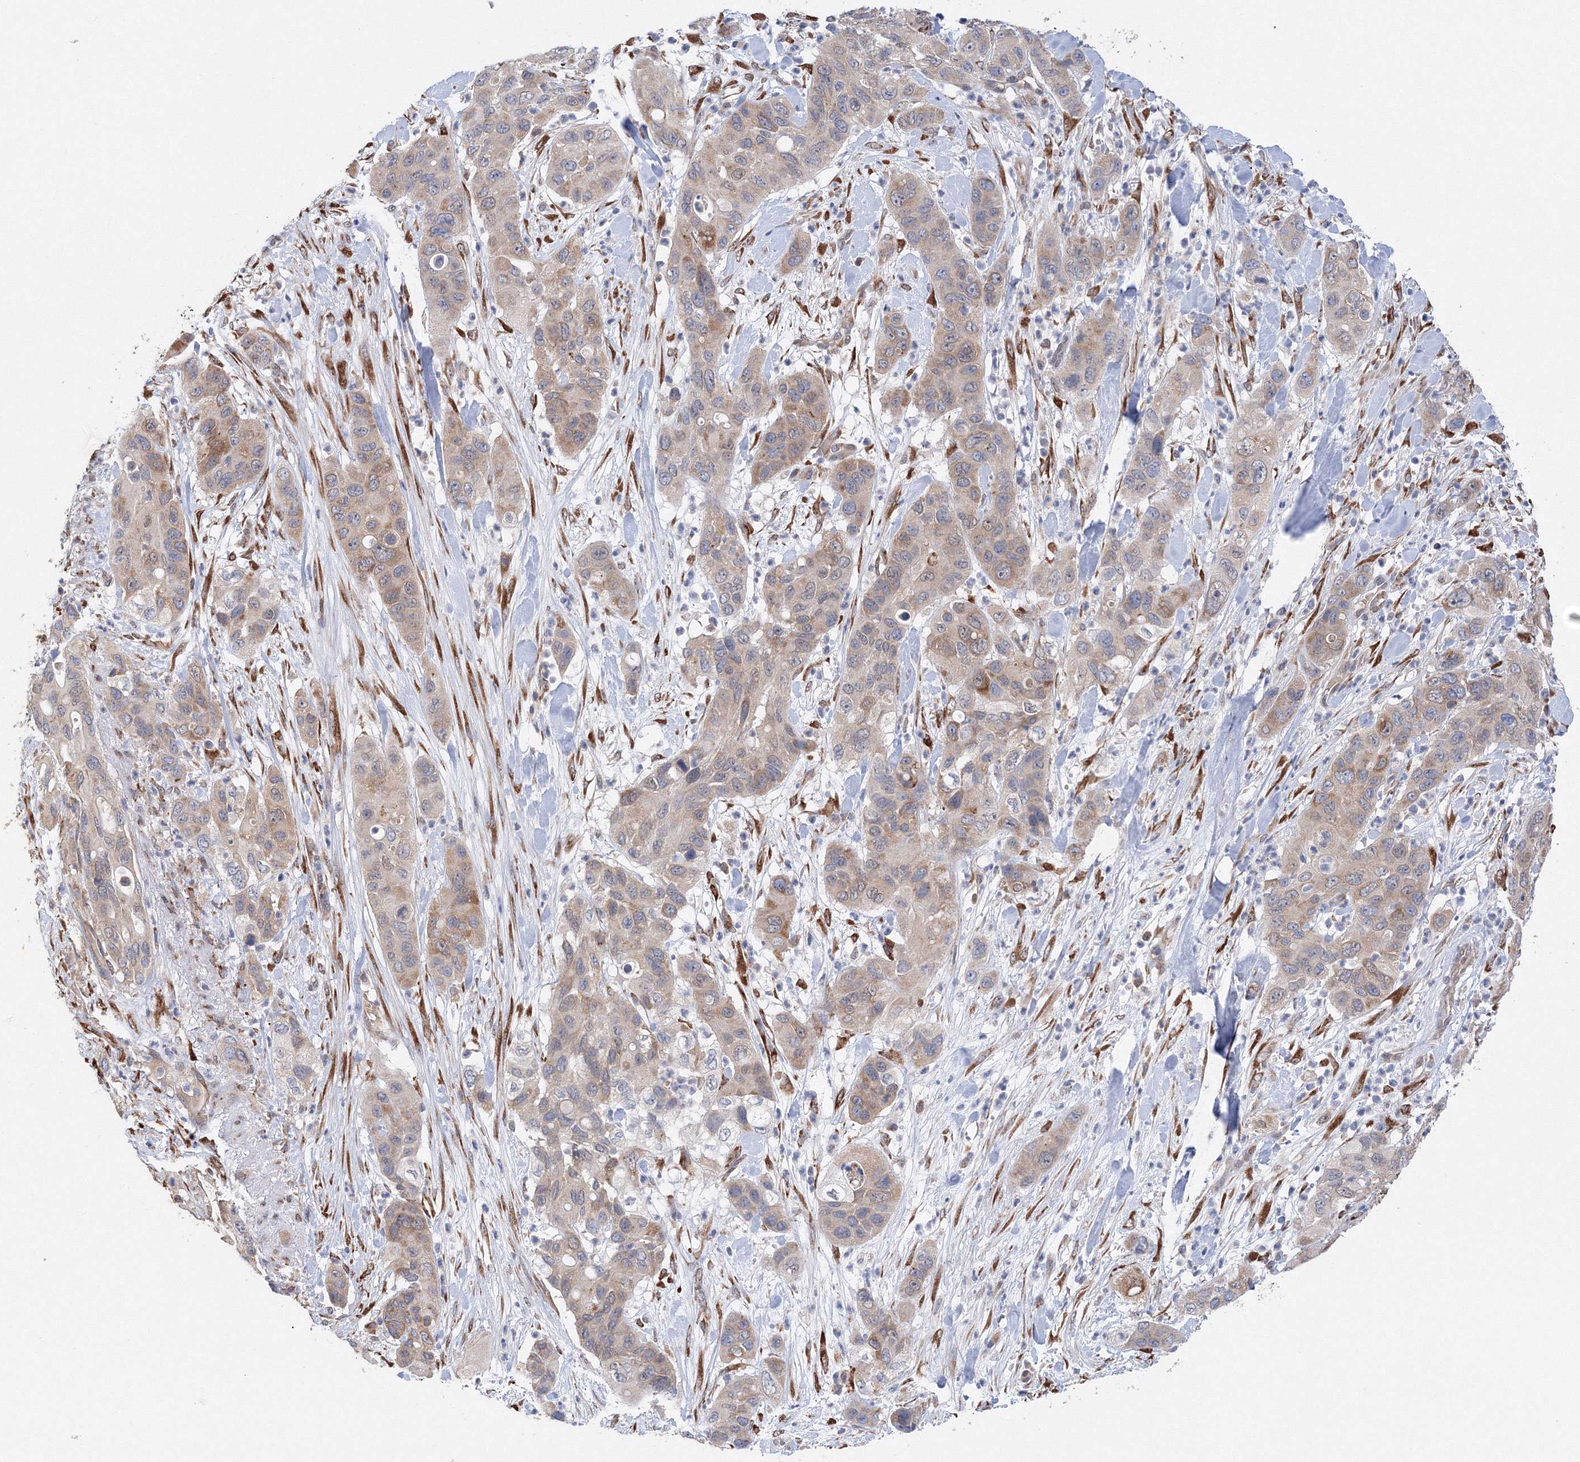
{"staining": {"intensity": "moderate", "quantity": "<25%", "location": "cytoplasmic/membranous"}, "tissue": "pancreatic cancer", "cell_type": "Tumor cells", "image_type": "cancer", "snomed": [{"axis": "morphology", "description": "Adenocarcinoma, NOS"}, {"axis": "topography", "description": "Pancreas"}], "caption": "Brown immunohistochemical staining in human adenocarcinoma (pancreatic) reveals moderate cytoplasmic/membranous expression in approximately <25% of tumor cells.", "gene": "DIS3L2", "patient": {"sex": "female", "age": 71}}